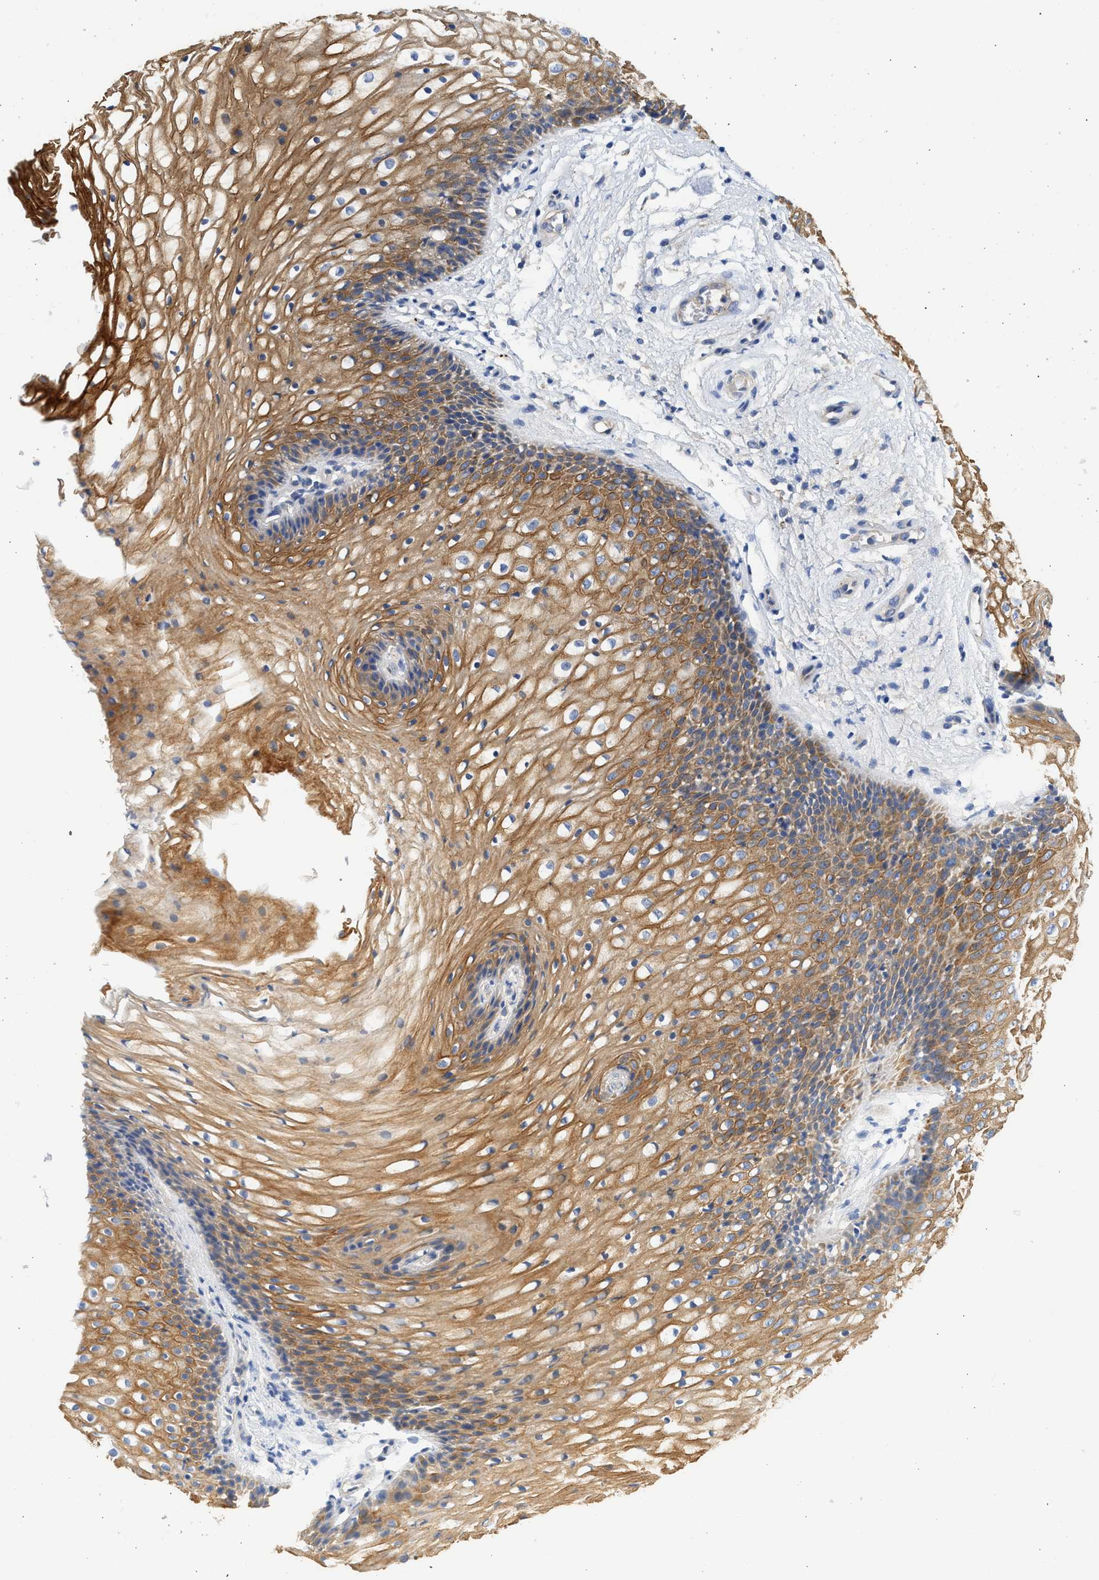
{"staining": {"intensity": "moderate", "quantity": ">75%", "location": "cytoplasmic/membranous"}, "tissue": "vagina", "cell_type": "Squamous epithelial cells", "image_type": "normal", "snomed": [{"axis": "morphology", "description": "Normal tissue, NOS"}, {"axis": "topography", "description": "Vagina"}], "caption": "A histopathology image of vagina stained for a protein displays moderate cytoplasmic/membranous brown staining in squamous epithelial cells.", "gene": "CSRNP2", "patient": {"sex": "female", "age": 34}}